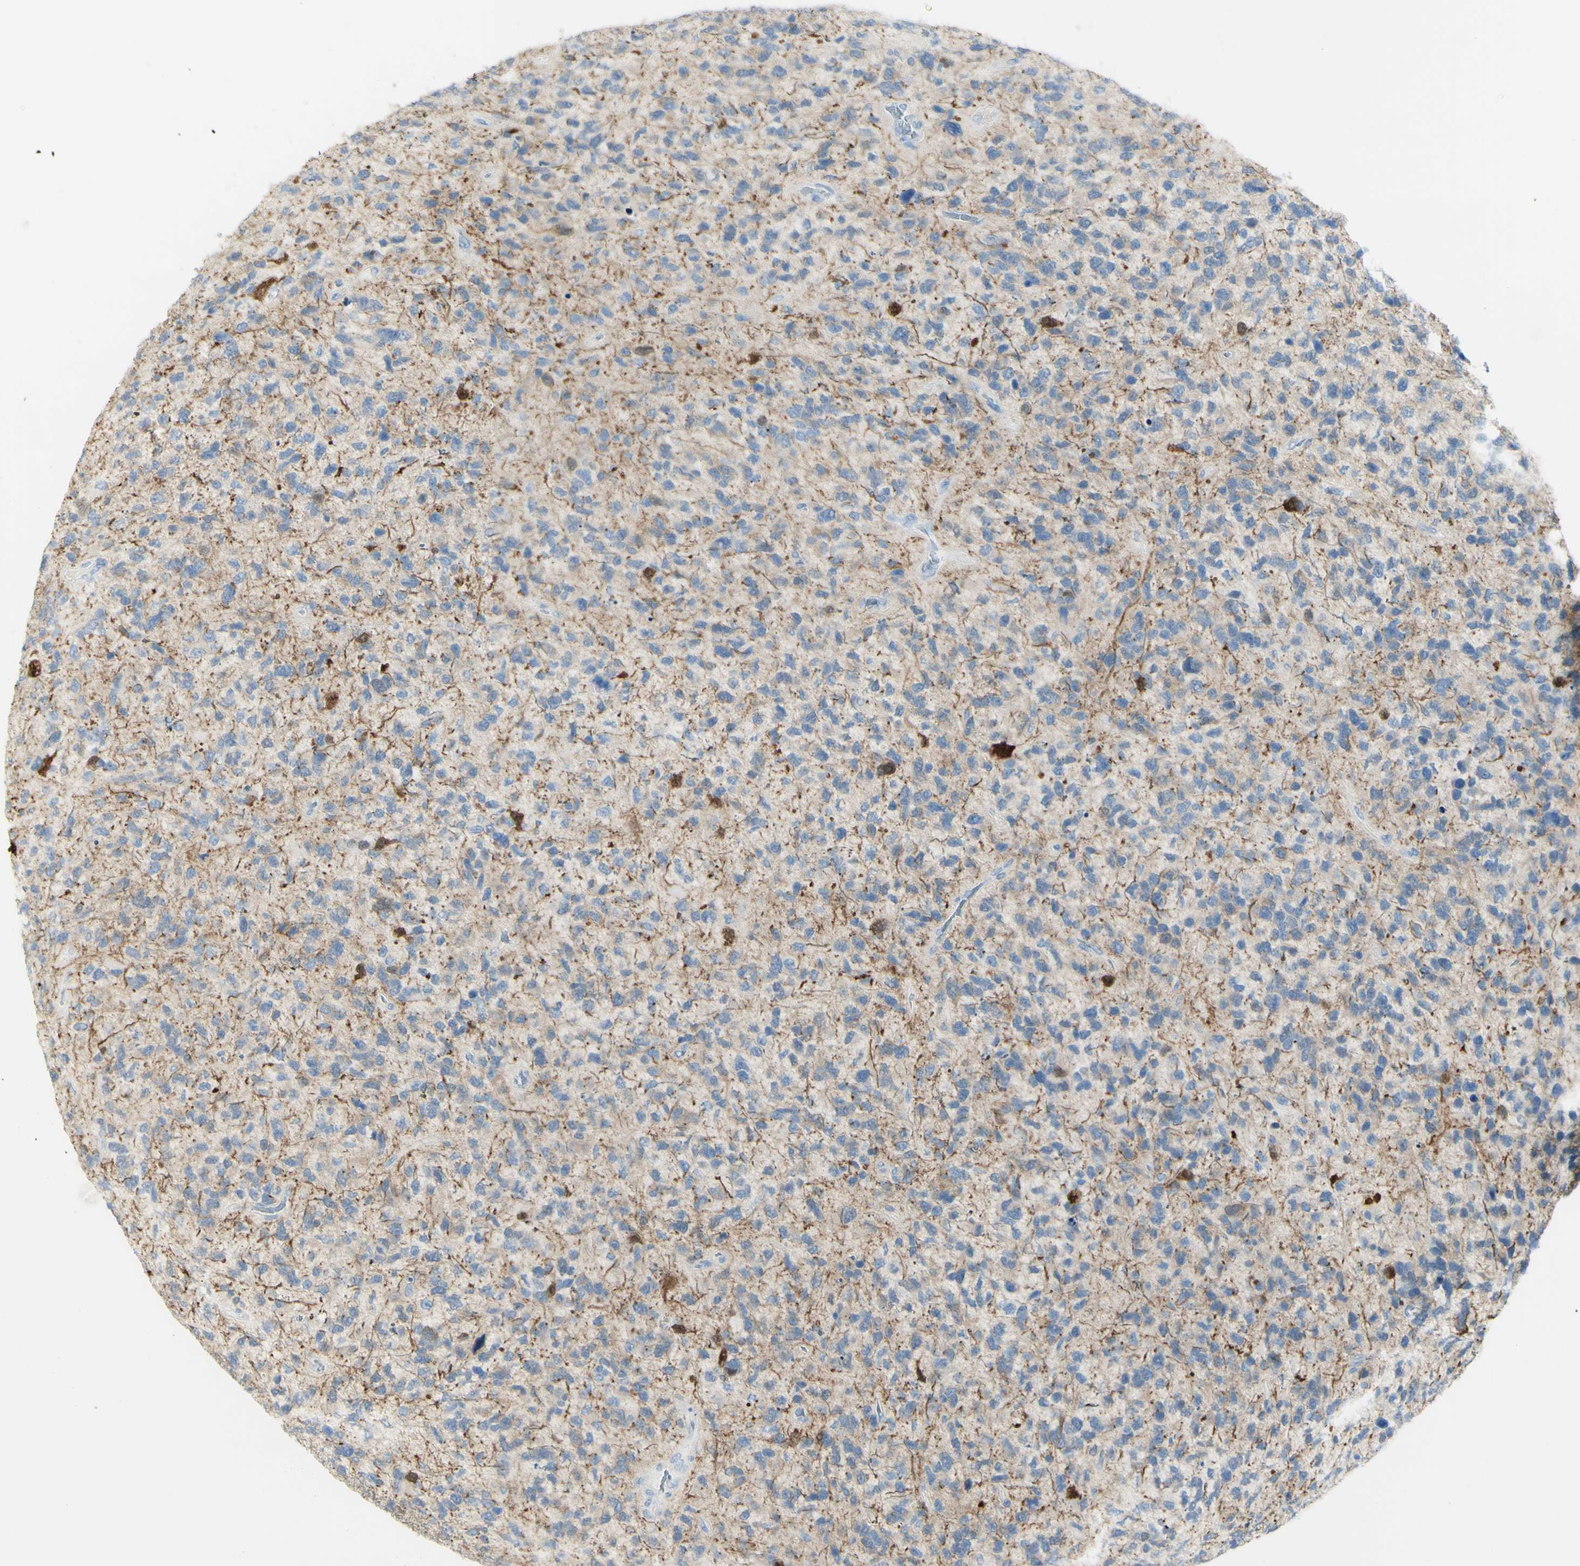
{"staining": {"intensity": "moderate", "quantity": "<25%", "location": "cytoplasmic/membranous"}, "tissue": "glioma", "cell_type": "Tumor cells", "image_type": "cancer", "snomed": [{"axis": "morphology", "description": "Glioma, malignant, High grade"}, {"axis": "topography", "description": "Brain"}], "caption": "Human malignant high-grade glioma stained with a protein marker shows moderate staining in tumor cells.", "gene": "TSPAN1", "patient": {"sex": "female", "age": 58}}